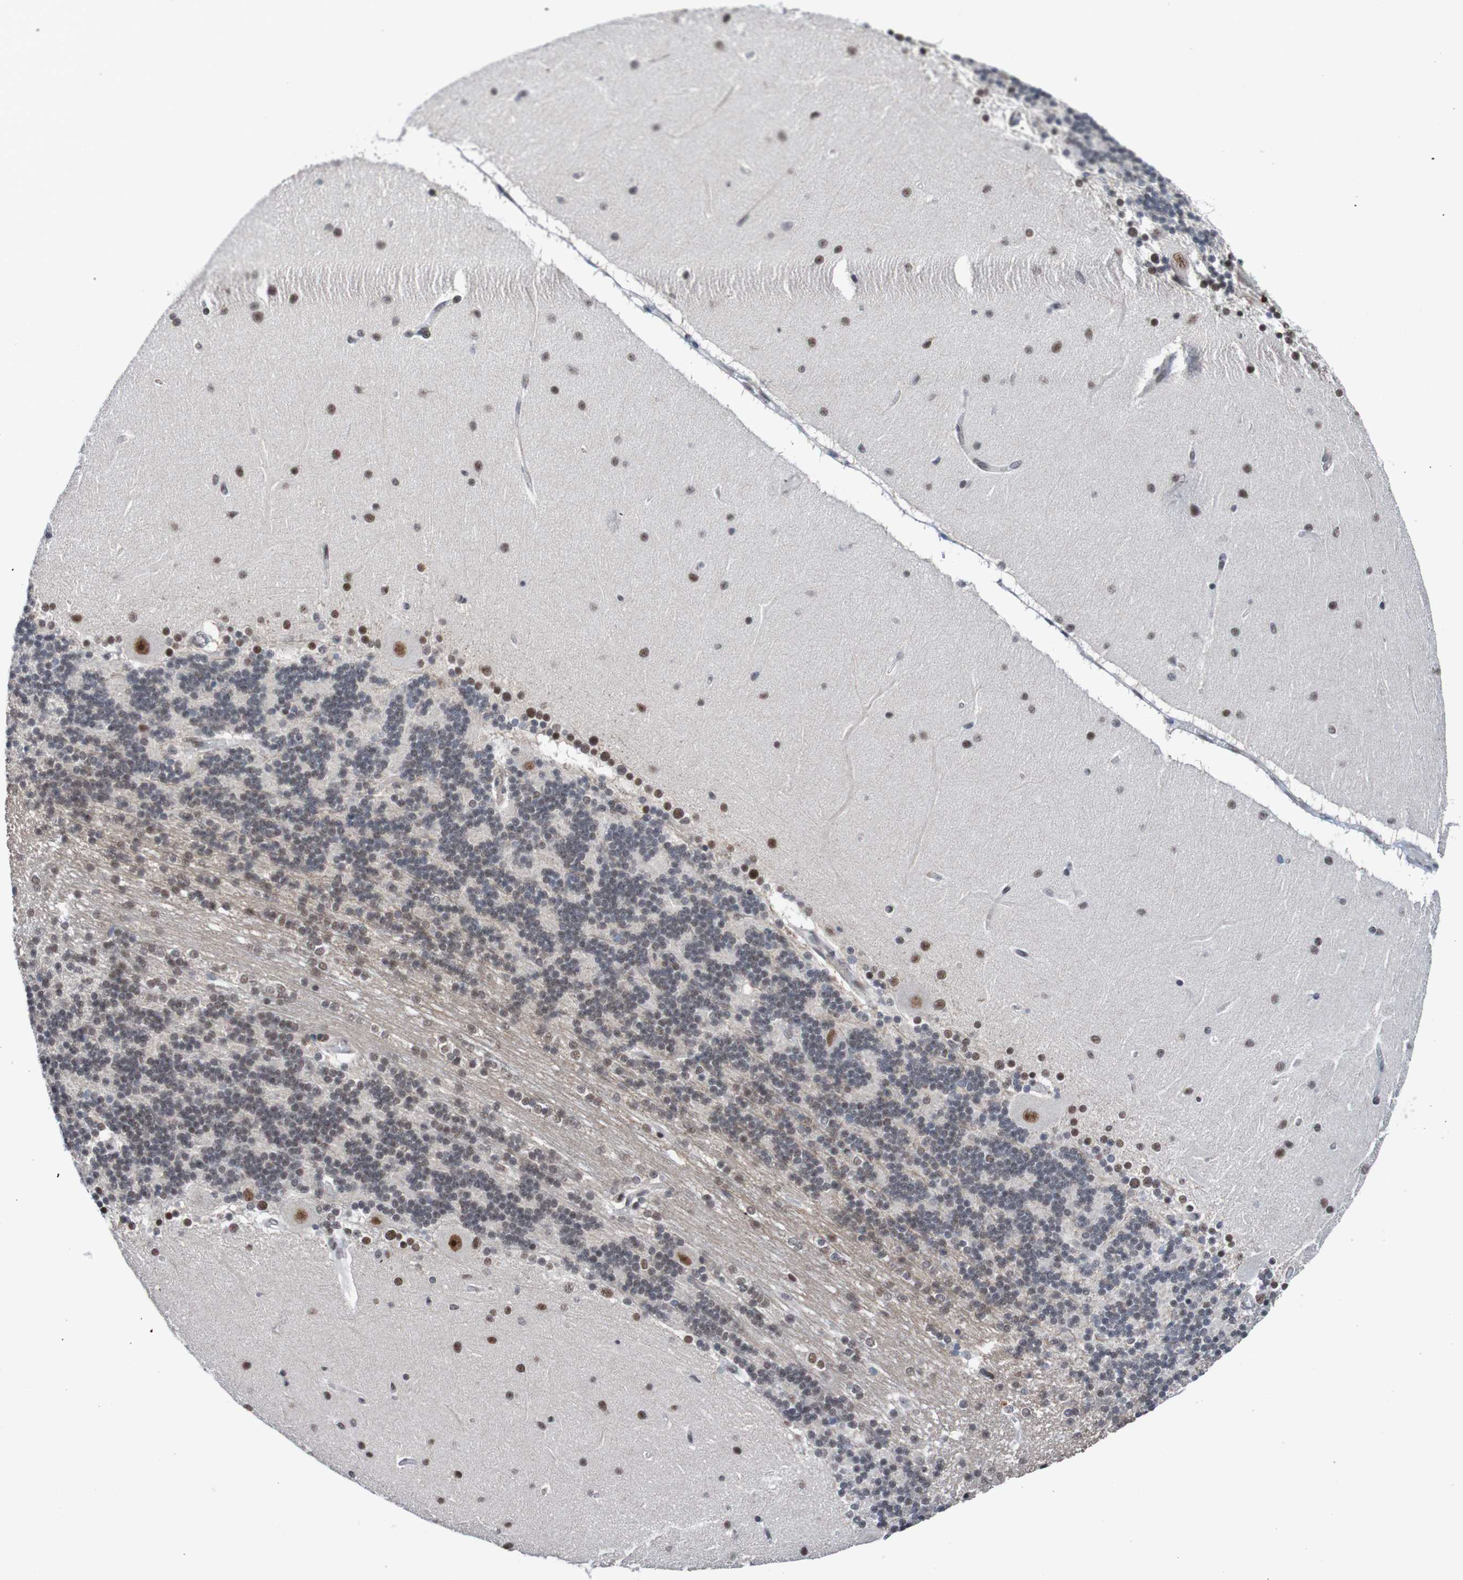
{"staining": {"intensity": "moderate", "quantity": "<25%", "location": "nuclear"}, "tissue": "cerebellum", "cell_type": "Cells in granular layer", "image_type": "normal", "snomed": [{"axis": "morphology", "description": "Normal tissue, NOS"}, {"axis": "topography", "description": "Cerebellum"}], "caption": "Immunohistochemical staining of benign human cerebellum shows moderate nuclear protein positivity in about <25% of cells in granular layer.", "gene": "CDC5L", "patient": {"sex": "female", "age": 54}}